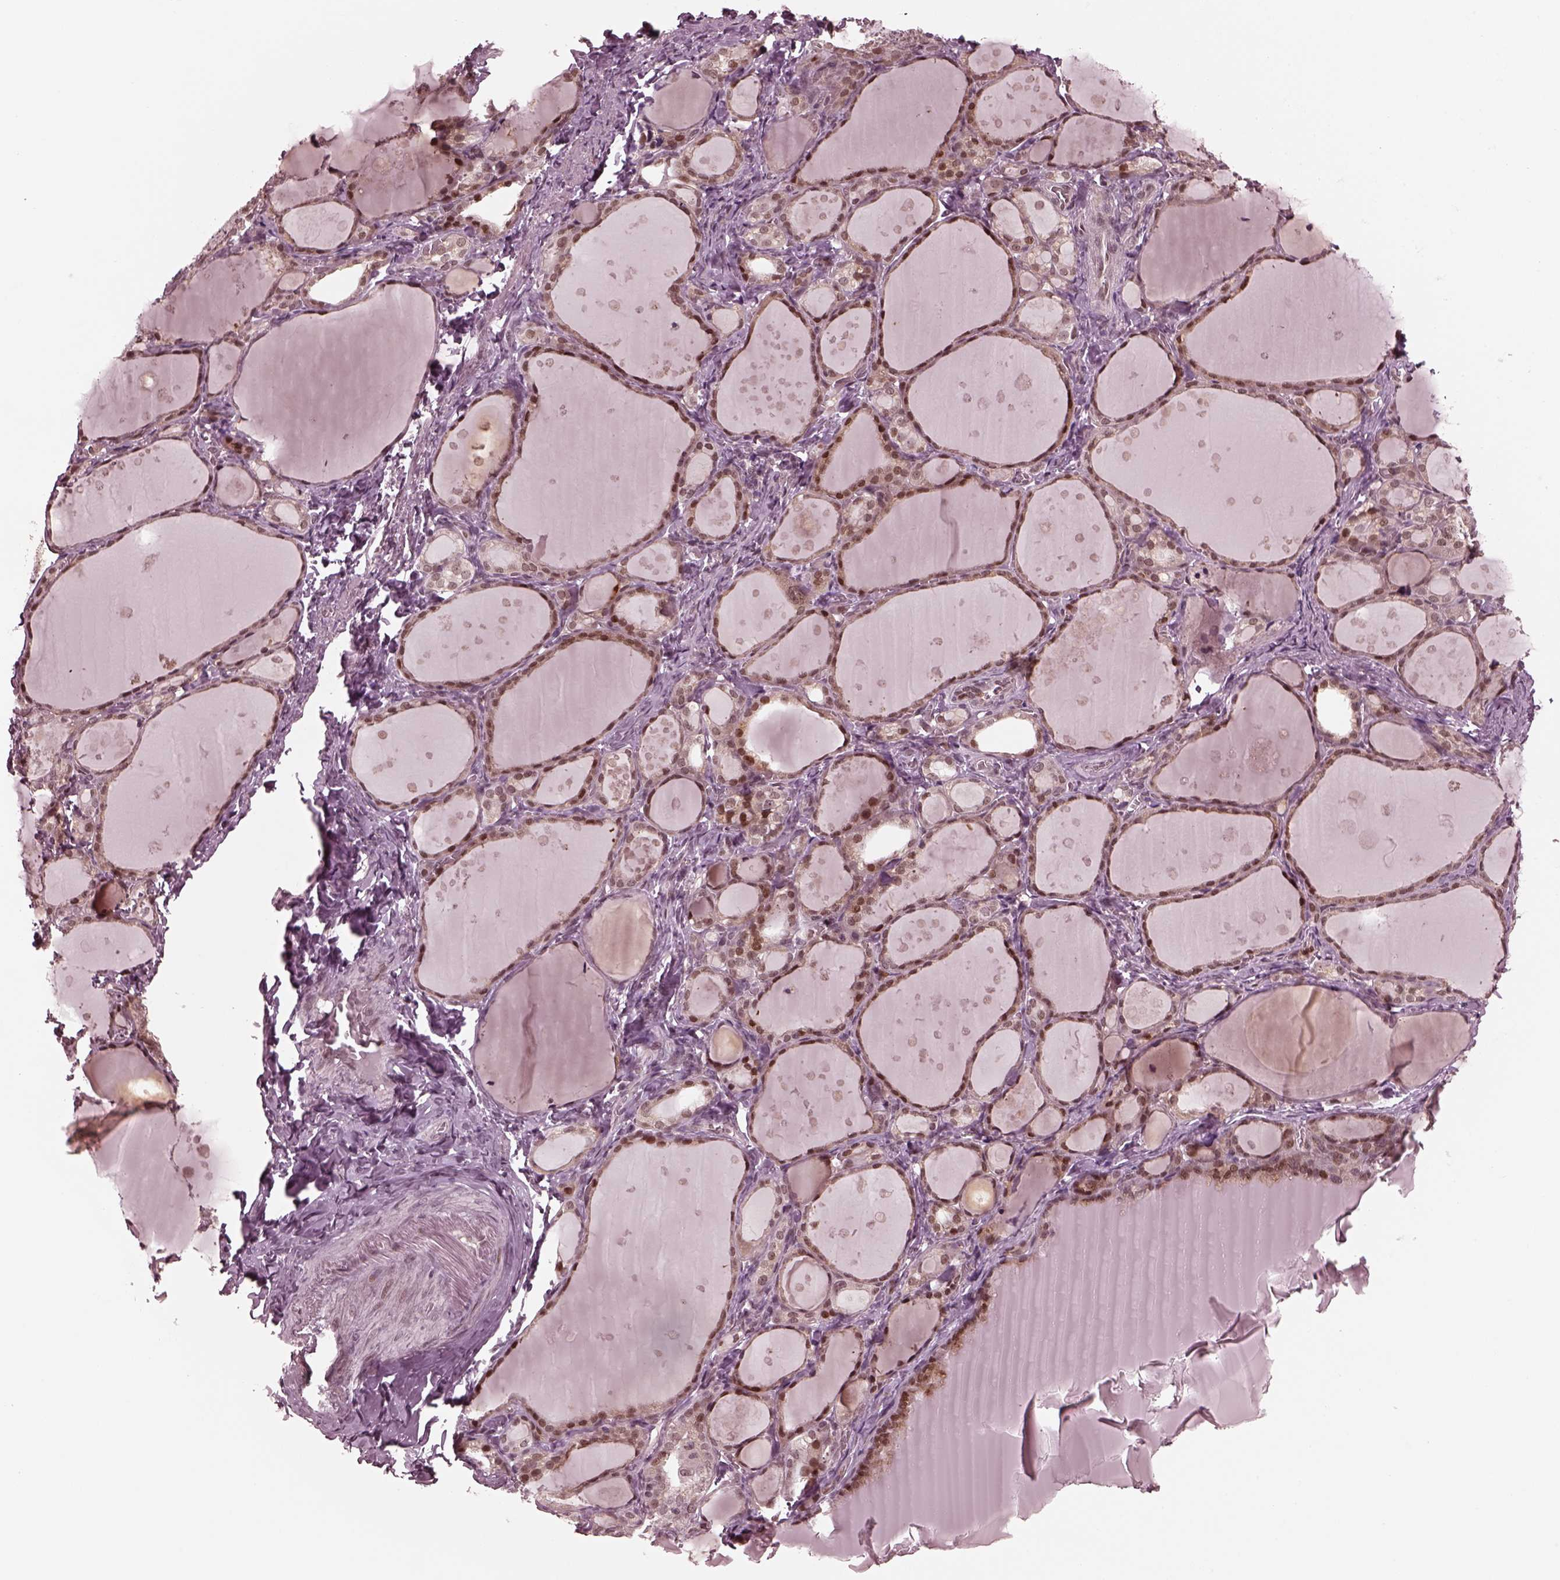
{"staining": {"intensity": "strong", "quantity": "25%-75%", "location": "nuclear"}, "tissue": "thyroid gland", "cell_type": "Glandular cells", "image_type": "normal", "snomed": [{"axis": "morphology", "description": "Normal tissue, NOS"}, {"axis": "topography", "description": "Thyroid gland"}], "caption": "DAB (3,3'-diaminobenzidine) immunohistochemical staining of normal thyroid gland displays strong nuclear protein expression in approximately 25%-75% of glandular cells.", "gene": "TRIB3", "patient": {"sex": "male", "age": 68}}